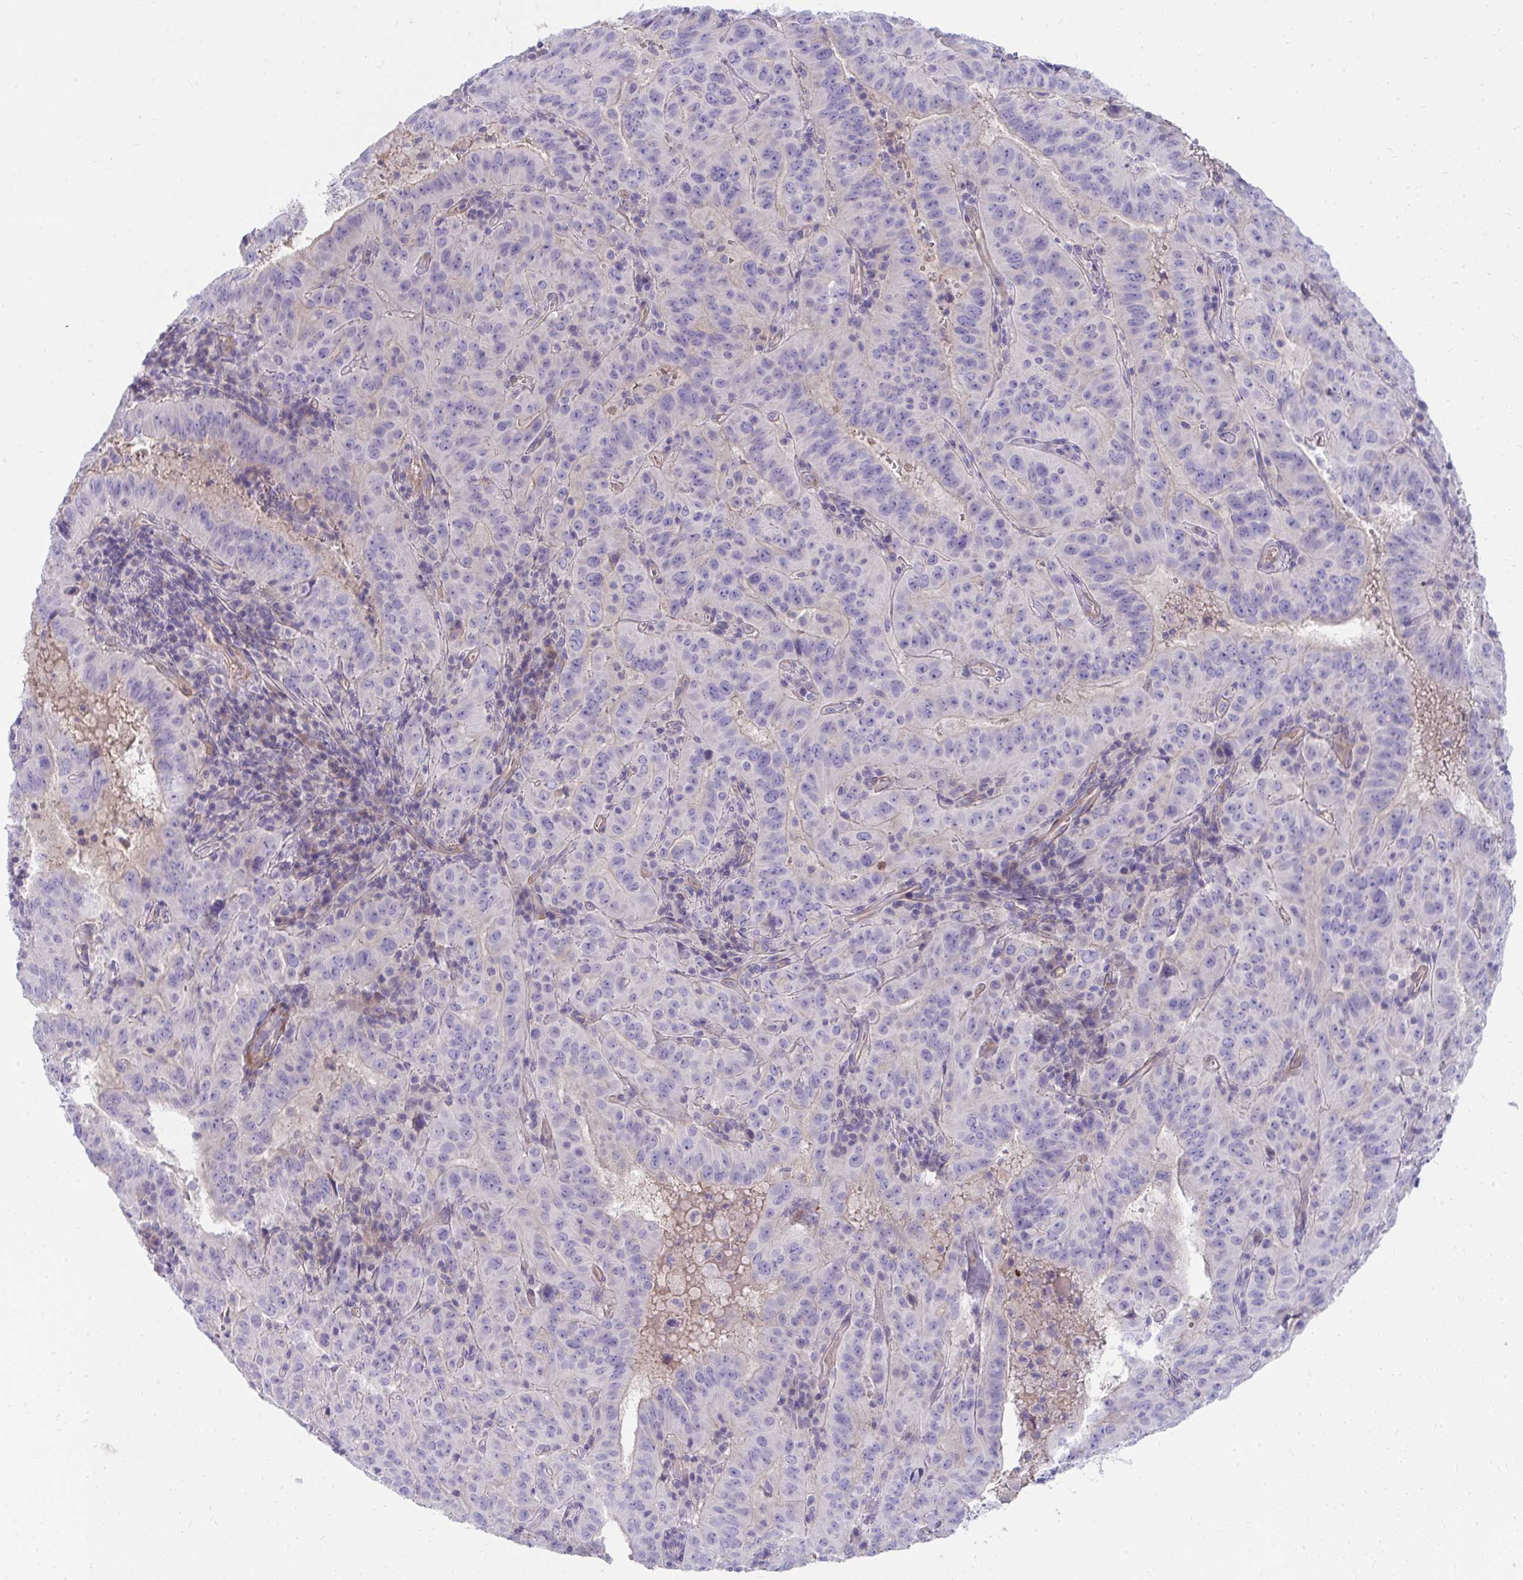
{"staining": {"intensity": "negative", "quantity": "none", "location": "none"}, "tissue": "pancreatic cancer", "cell_type": "Tumor cells", "image_type": "cancer", "snomed": [{"axis": "morphology", "description": "Adenocarcinoma, NOS"}, {"axis": "topography", "description": "Pancreas"}], "caption": "The immunohistochemistry (IHC) image has no significant expression in tumor cells of pancreatic adenocarcinoma tissue.", "gene": "LRRC36", "patient": {"sex": "male", "age": 63}}